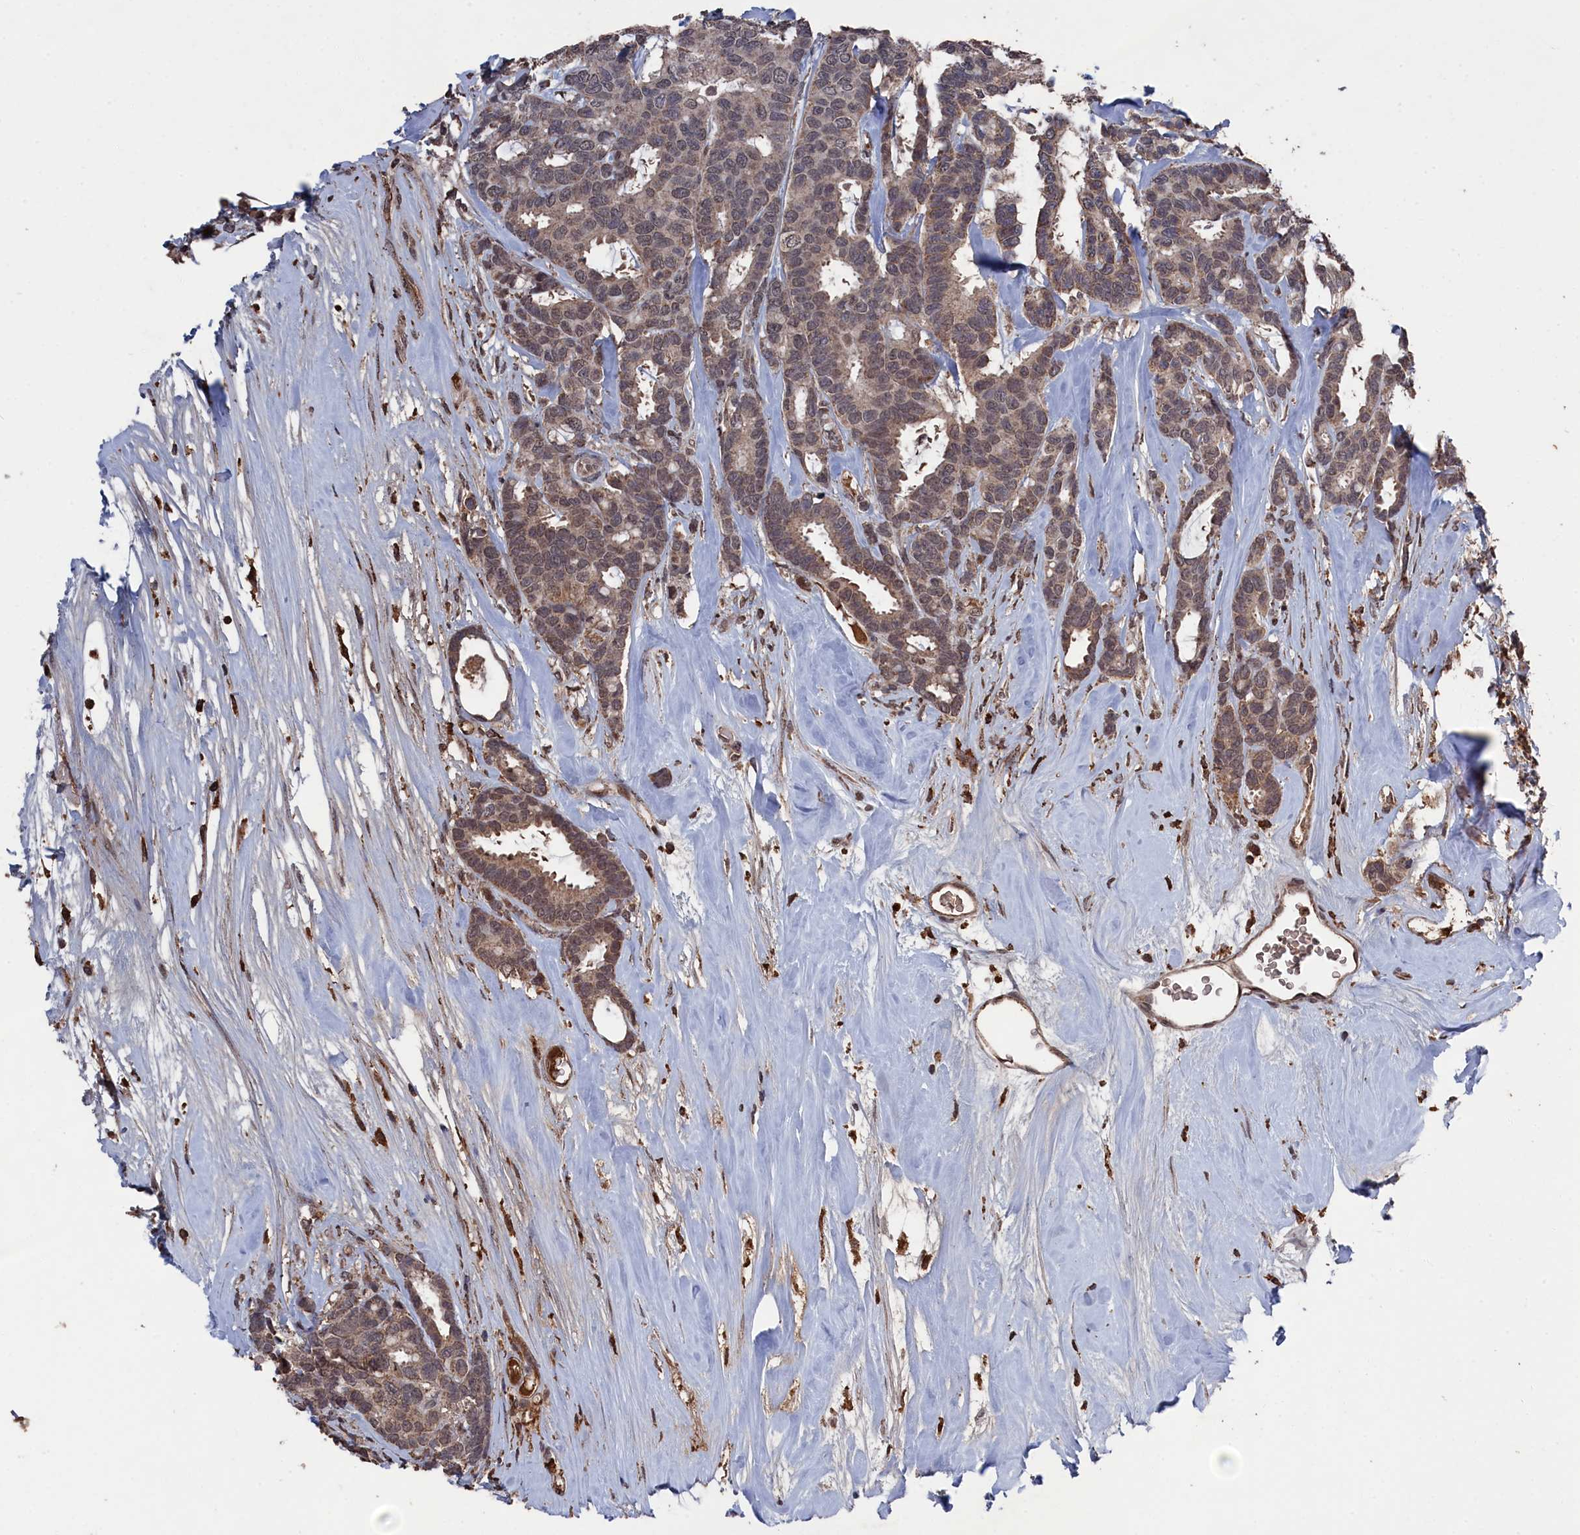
{"staining": {"intensity": "moderate", "quantity": ">75%", "location": "cytoplasmic/membranous,nuclear"}, "tissue": "breast cancer", "cell_type": "Tumor cells", "image_type": "cancer", "snomed": [{"axis": "morphology", "description": "Duct carcinoma"}, {"axis": "topography", "description": "Breast"}], "caption": "Protein staining shows moderate cytoplasmic/membranous and nuclear expression in approximately >75% of tumor cells in breast cancer.", "gene": "CEACAM21", "patient": {"sex": "female", "age": 87}}